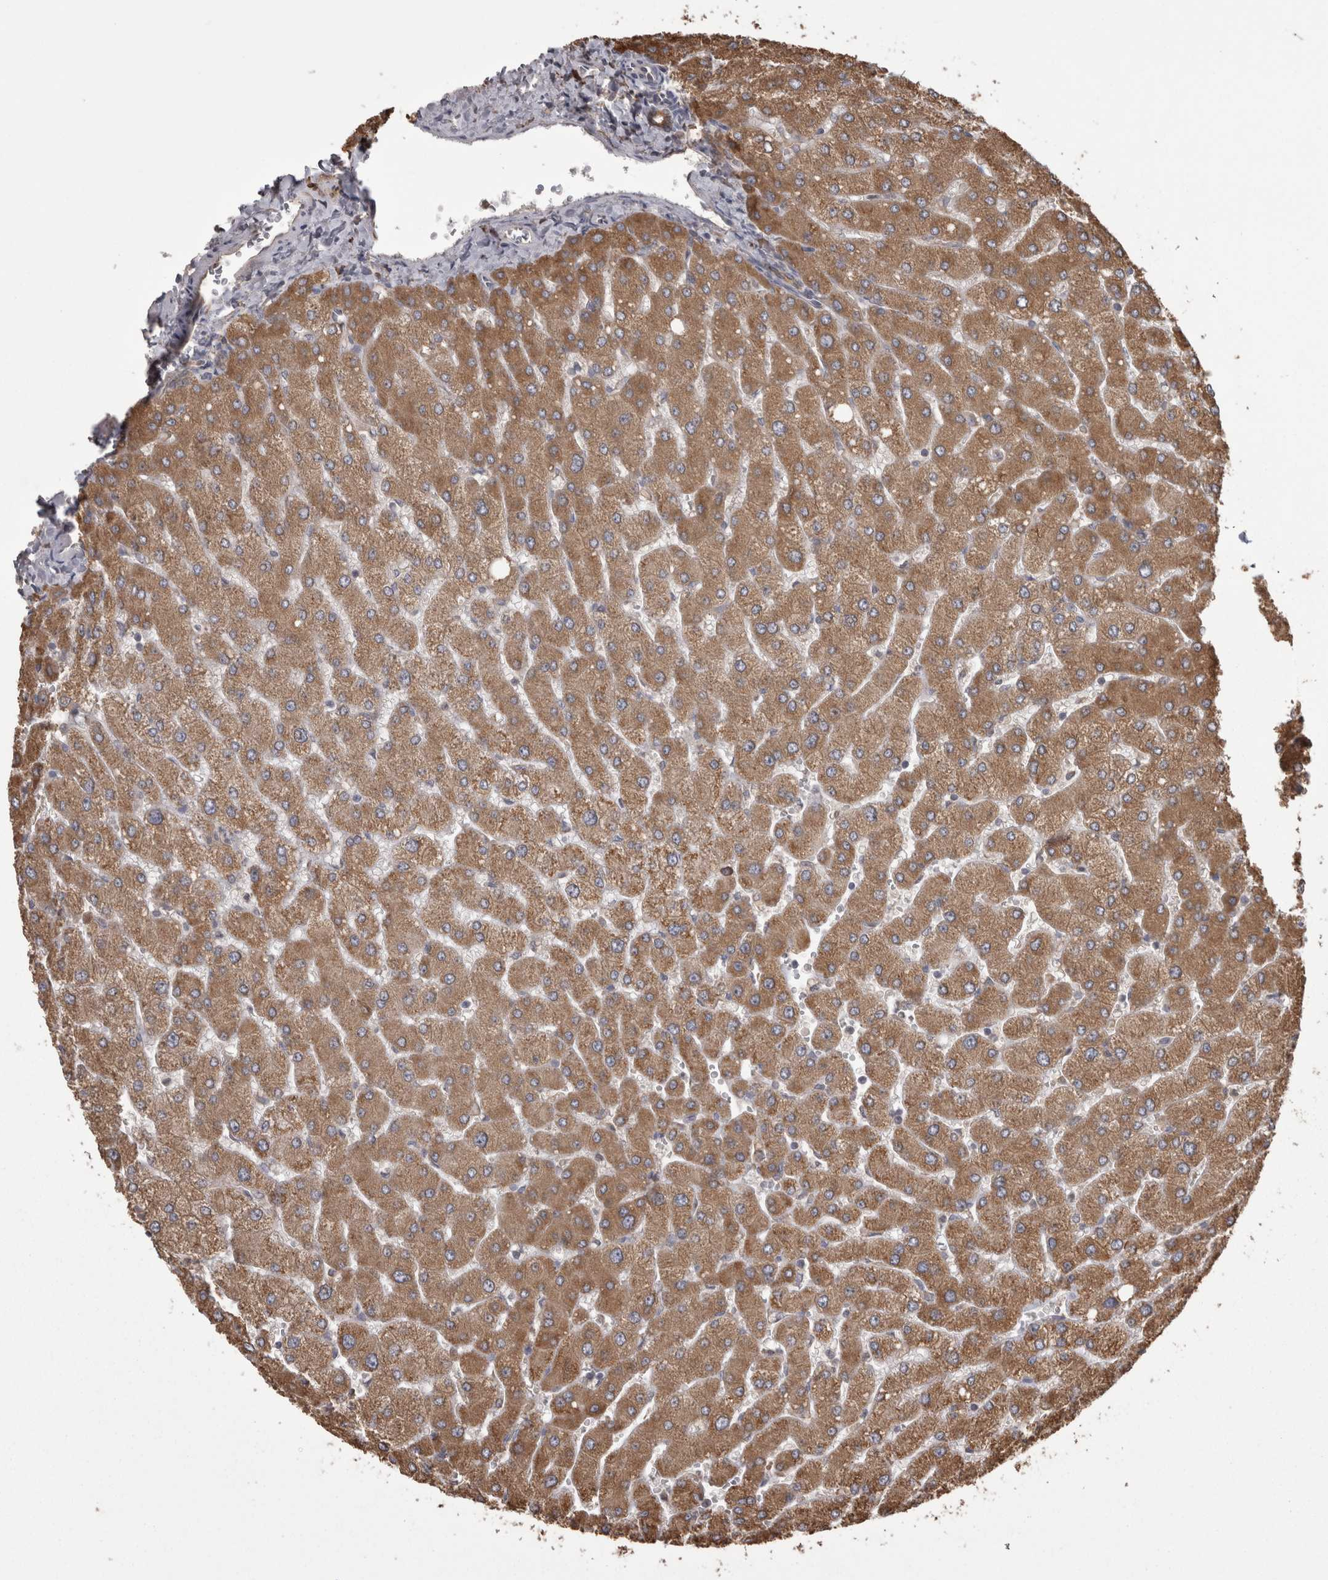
{"staining": {"intensity": "moderate", "quantity": ">75%", "location": "cytoplasmic/membranous"}, "tissue": "liver", "cell_type": "Cholangiocytes", "image_type": "normal", "snomed": [{"axis": "morphology", "description": "Normal tissue, NOS"}, {"axis": "topography", "description": "Liver"}], "caption": "This is a micrograph of immunohistochemistry staining of normal liver, which shows moderate staining in the cytoplasmic/membranous of cholangiocytes.", "gene": "PON2", "patient": {"sex": "male", "age": 55}}